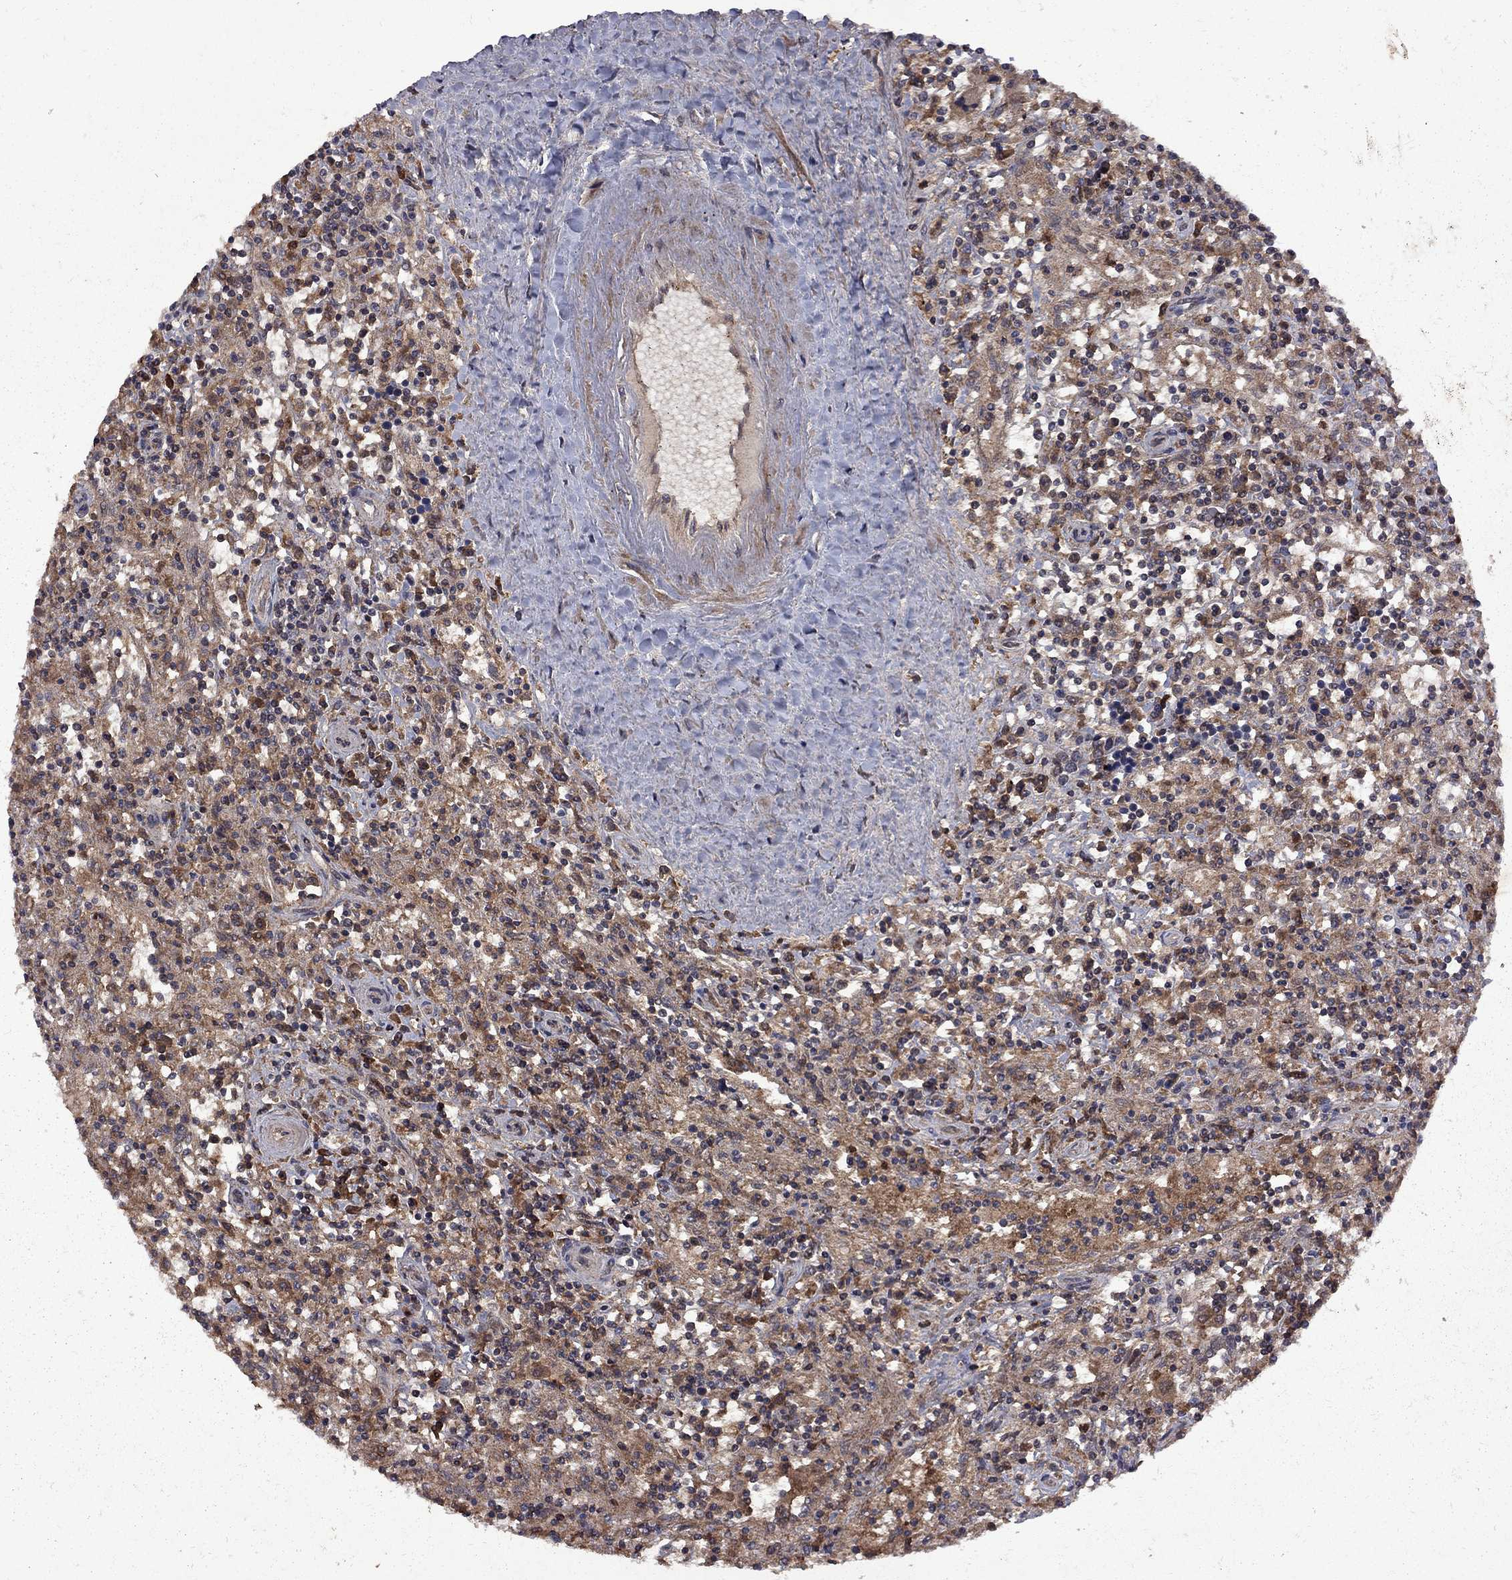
{"staining": {"intensity": "moderate", "quantity": "25%-75%", "location": "cytoplasmic/membranous"}, "tissue": "lymphoma", "cell_type": "Tumor cells", "image_type": "cancer", "snomed": [{"axis": "morphology", "description": "Malignant lymphoma, non-Hodgkin's type, Low grade"}, {"axis": "topography", "description": "Spleen"}], "caption": "Human malignant lymphoma, non-Hodgkin's type (low-grade) stained with a protein marker demonstrates moderate staining in tumor cells.", "gene": "IPP", "patient": {"sex": "male", "age": 62}}